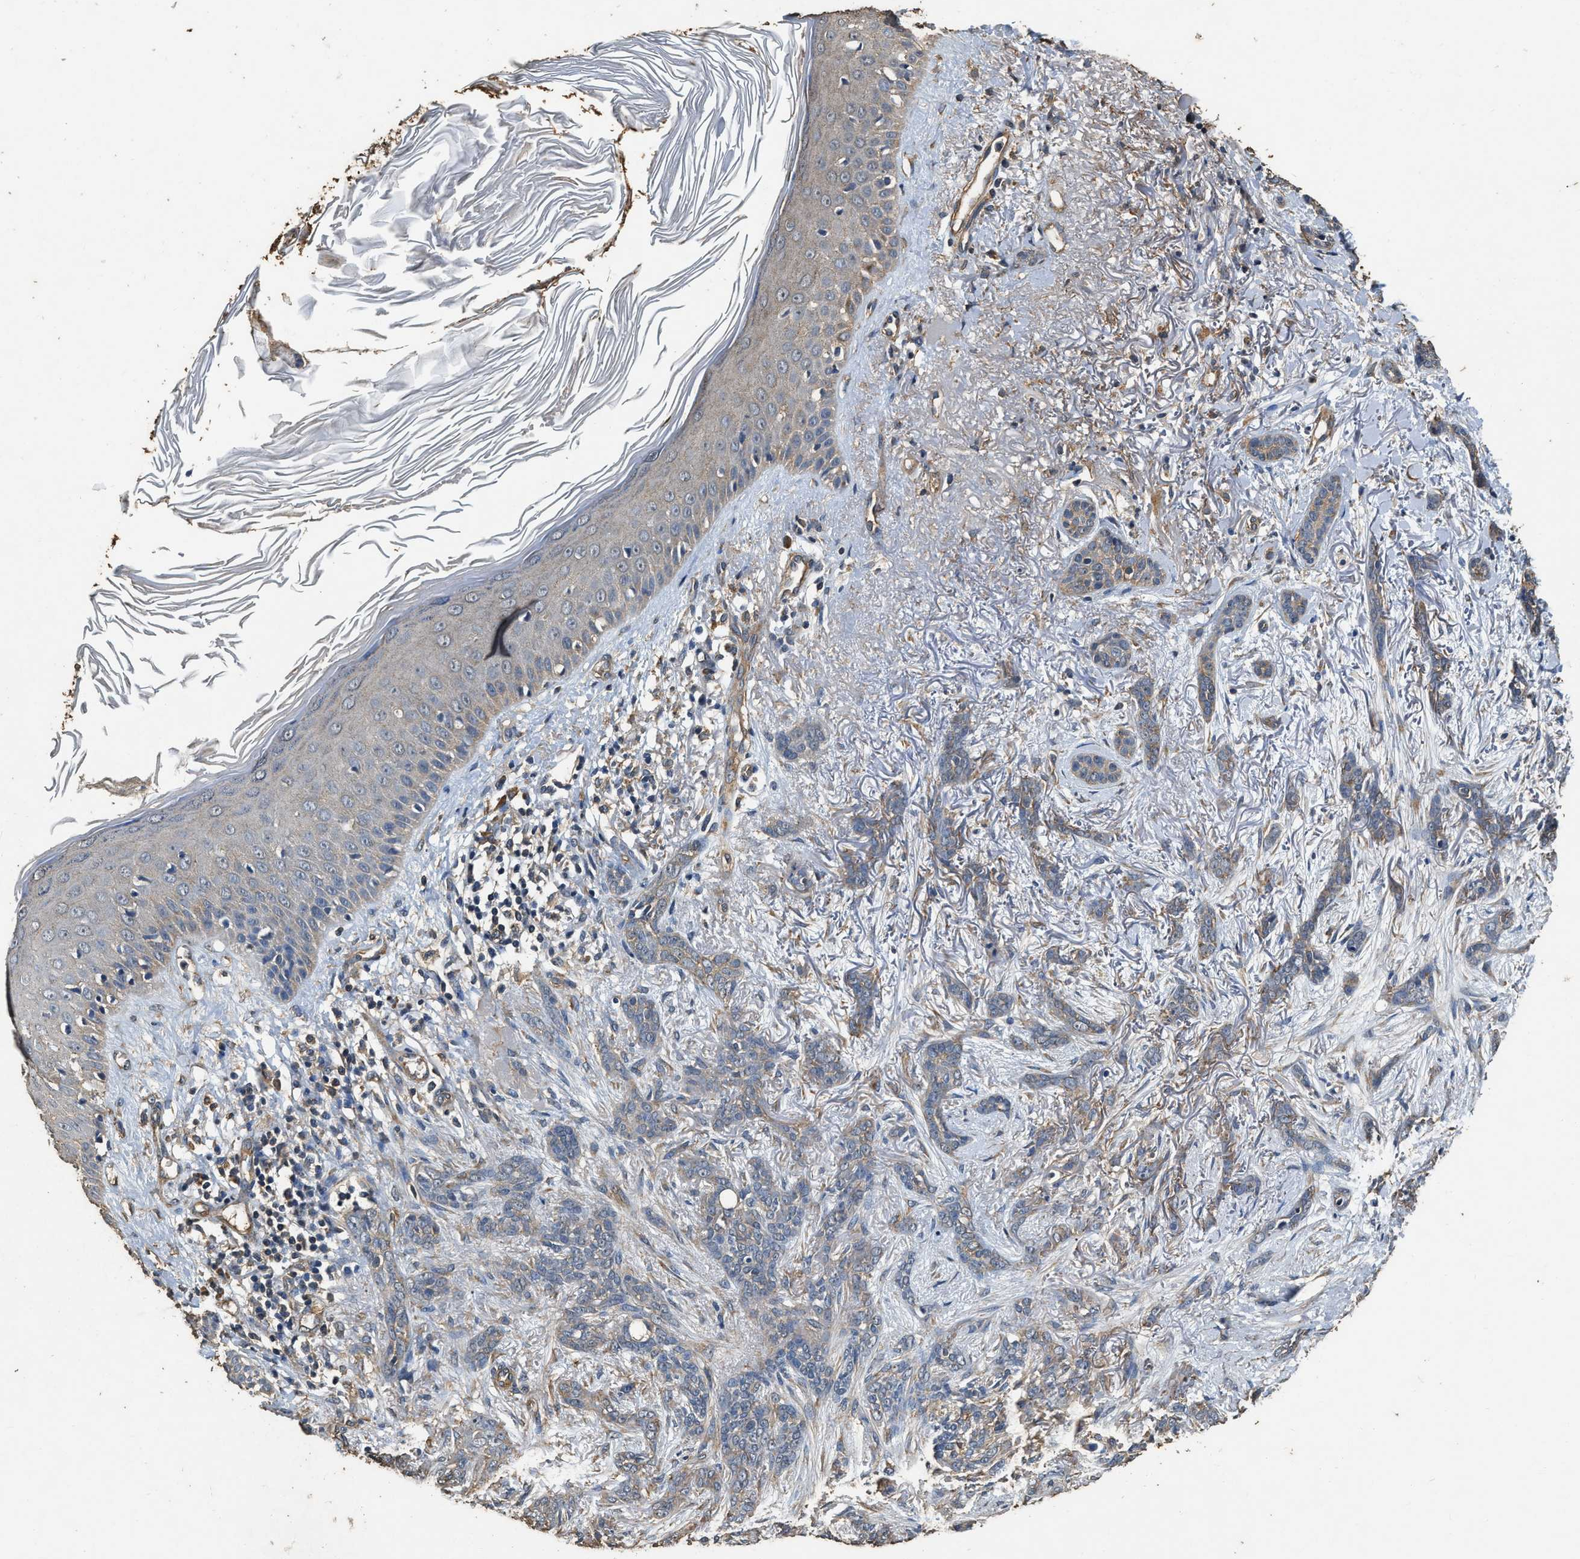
{"staining": {"intensity": "weak", "quantity": "<25%", "location": "cytoplasmic/membranous"}, "tissue": "skin cancer", "cell_type": "Tumor cells", "image_type": "cancer", "snomed": [{"axis": "morphology", "description": "Basal cell carcinoma"}, {"axis": "morphology", "description": "Adnexal tumor, benign"}, {"axis": "topography", "description": "Skin"}], "caption": "DAB immunohistochemical staining of benign adnexal tumor (skin) exhibits no significant expression in tumor cells.", "gene": "MIB1", "patient": {"sex": "female", "age": 42}}